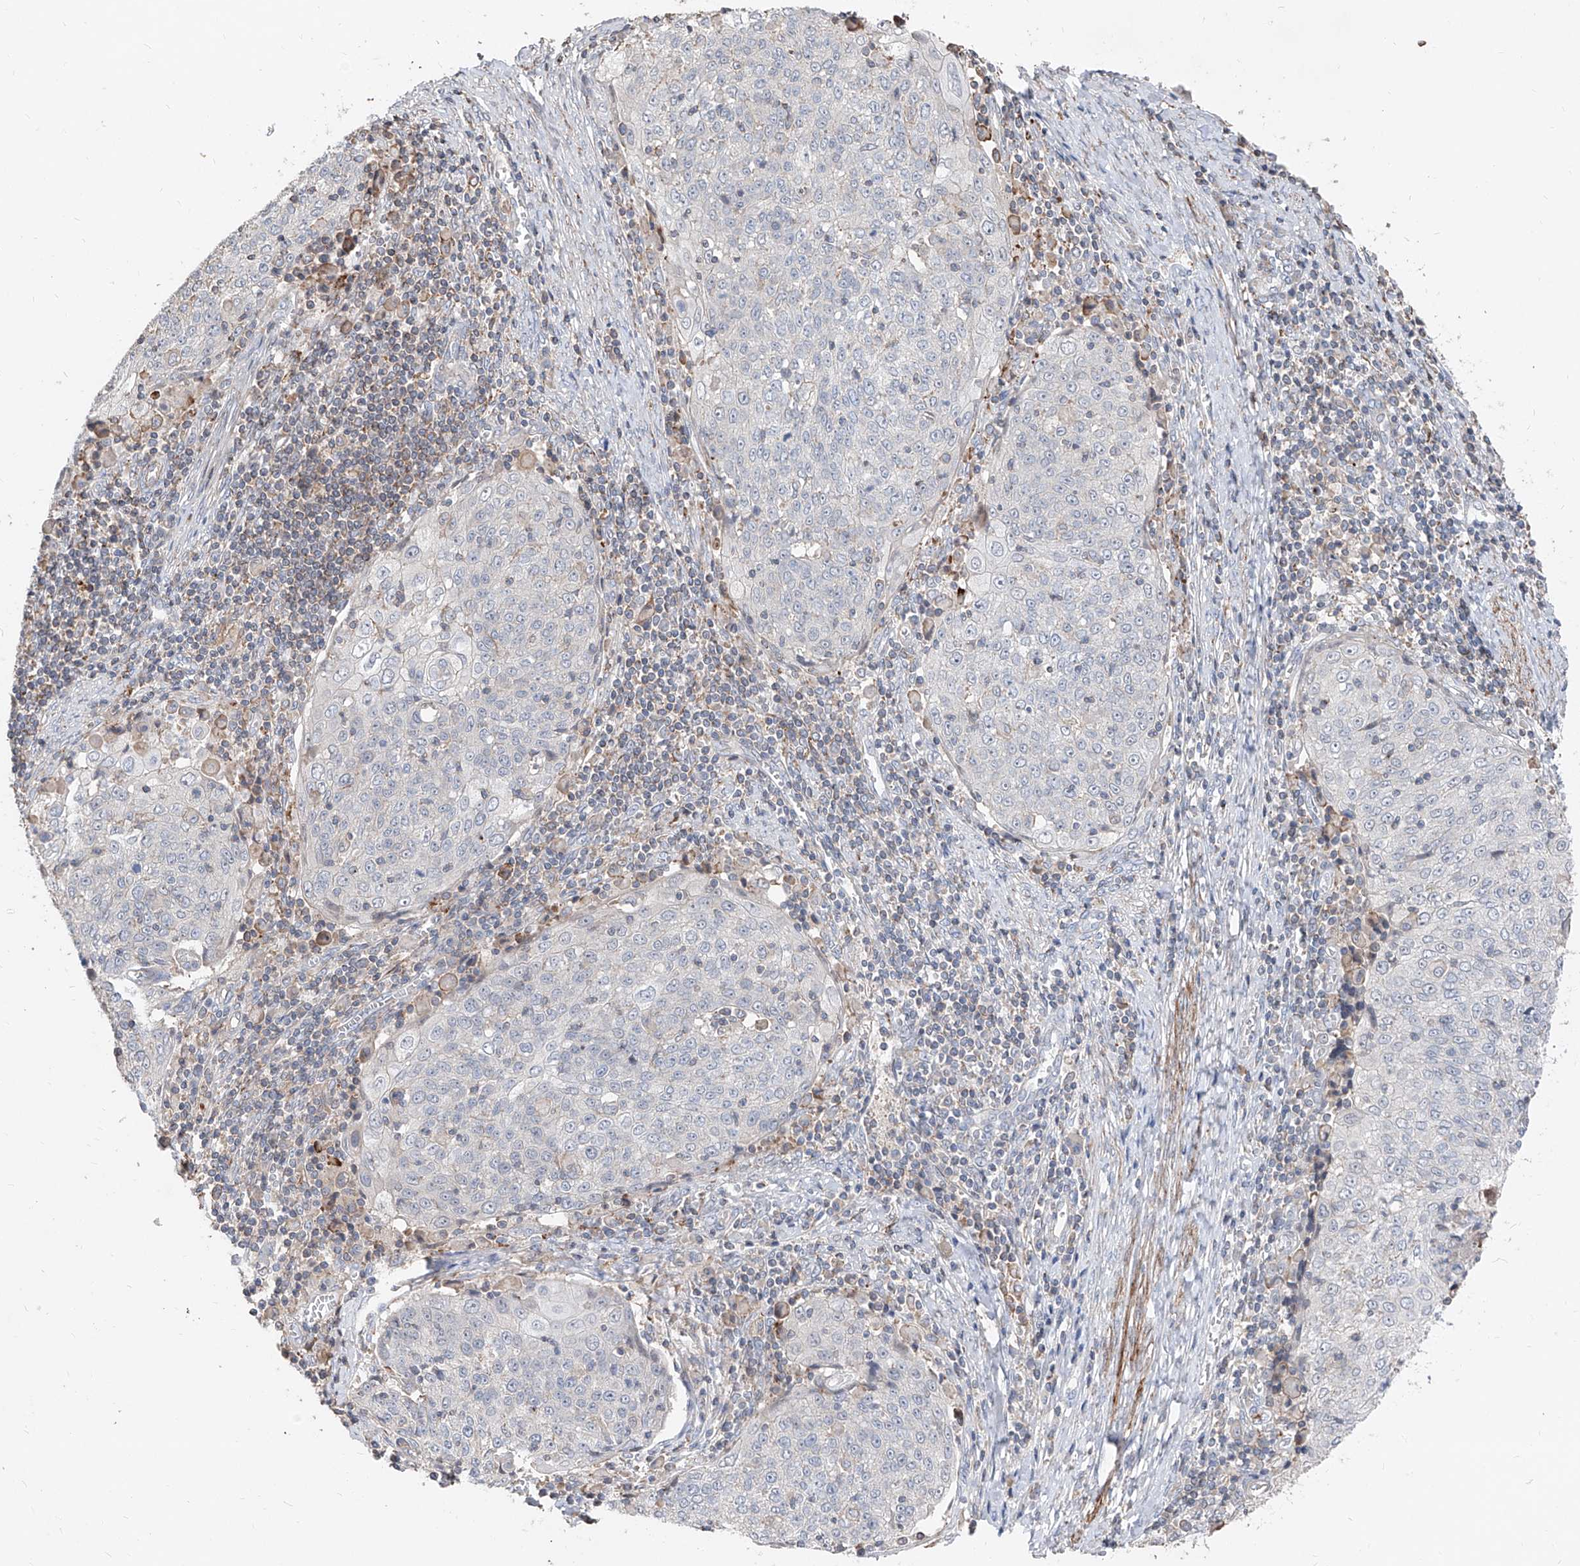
{"staining": {"intensity": "negative", "quantity": "none", "location": "none"}, "tissue": "cervical cancer", "cell_type": "Tumor cells", "image_type": "cancer", "snomed": [{"axis": "morphology", "description": "Squamous cell carcinoma, NOS"}, {"axis": "topography", "description": "Cervix"}], "caption": "There is no significant positivity in tumor cells of squamous cell carcinoma (cervical).", "gene": "UFD1", "patient": {"sex": "female", "age": 48}}